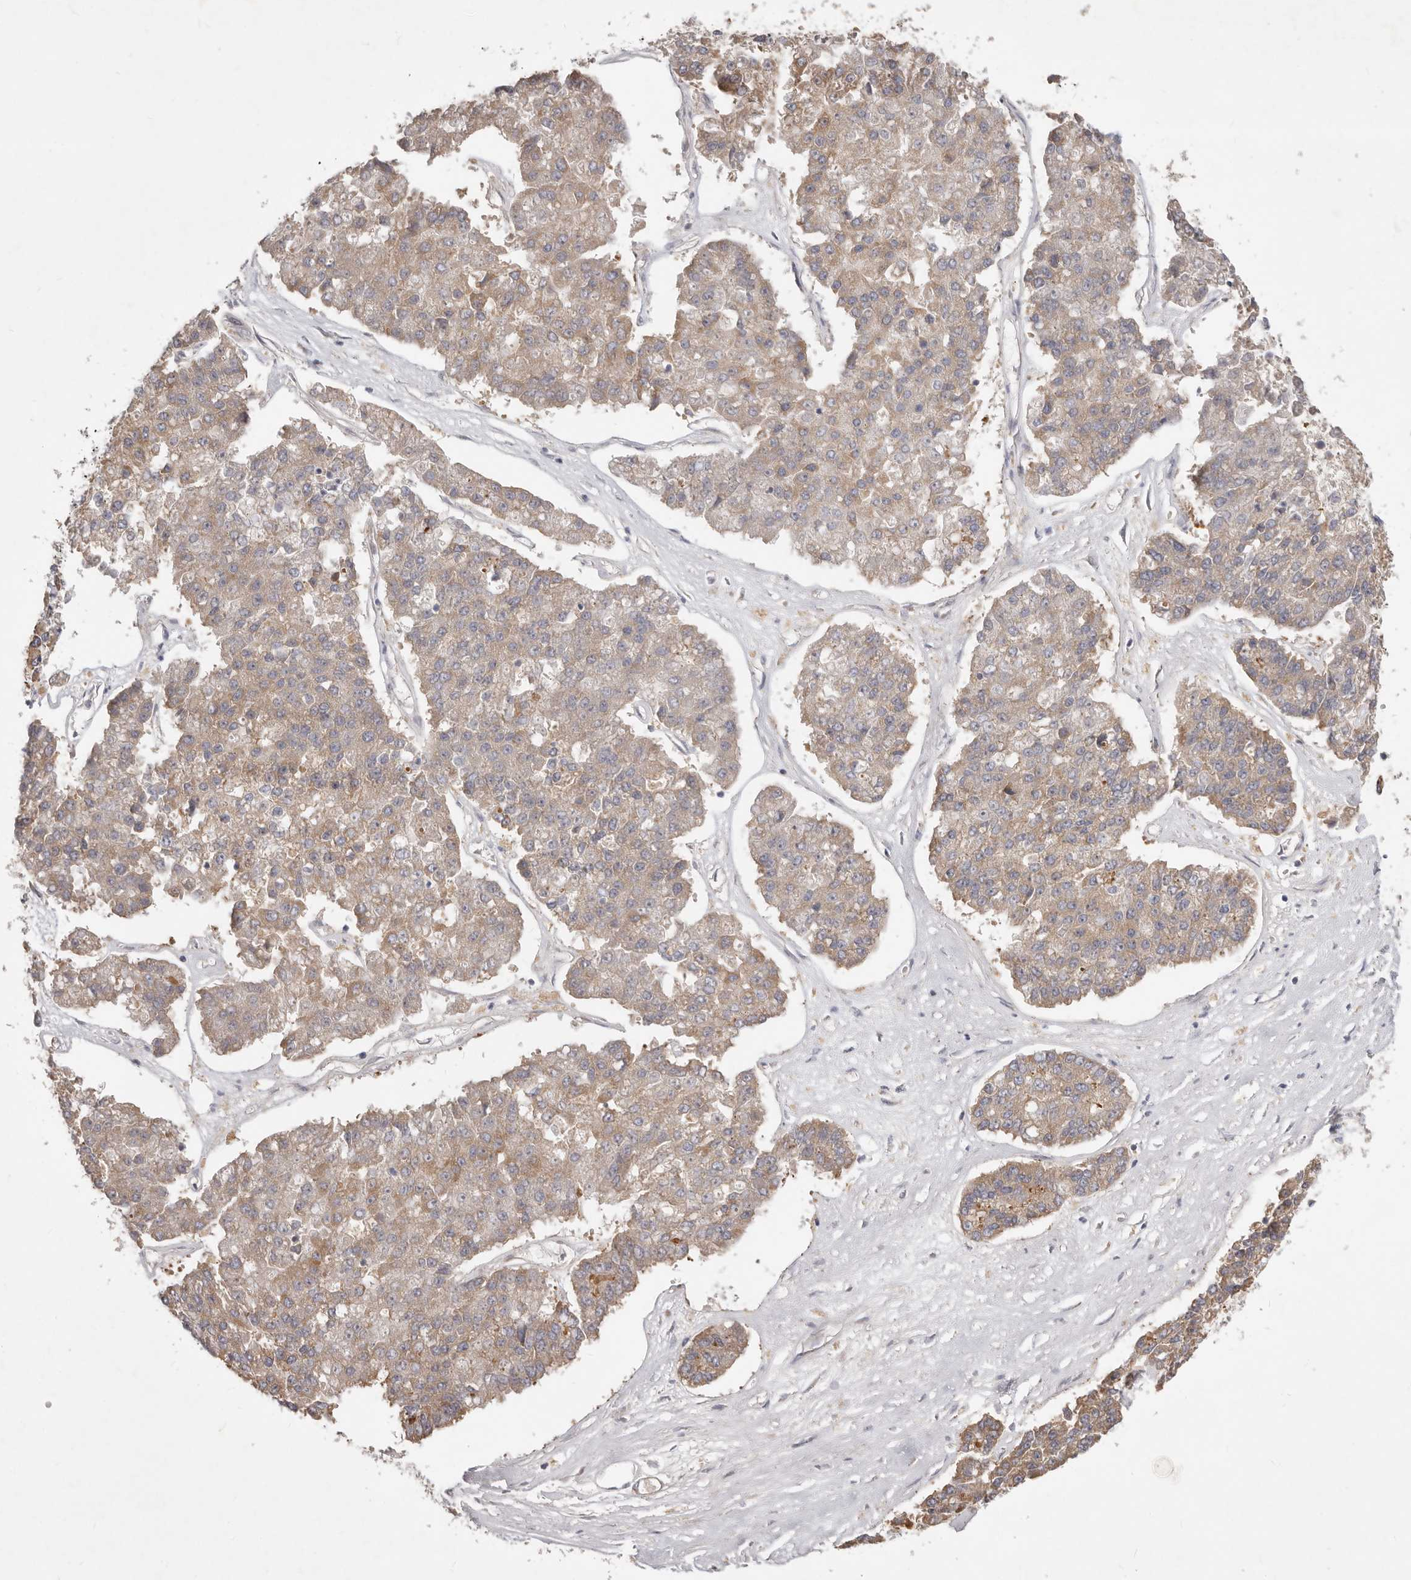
{"staining": {"intensity": "weak", "quantity": ">75%", "location": "cytoplasmic/membranous"}, "tissue": "pancreatic cancer", "cell_type": "Tumor cells", "image_type": "cancer", "snomed": [{"axis": "morphology", "description": "Adenocarcinoma, NOS"}, {"axis": "topography", "description": "Pancreas"}], "caption": "Weak cytoplasmic/membranous positivity for a protein is appreciated in approximately >75% of tumor cells of pancreatic cancer (adenocarcinoma) using IHC.", "gene": "TFB2M", "patient": {"sex": "male", "age": 50}}